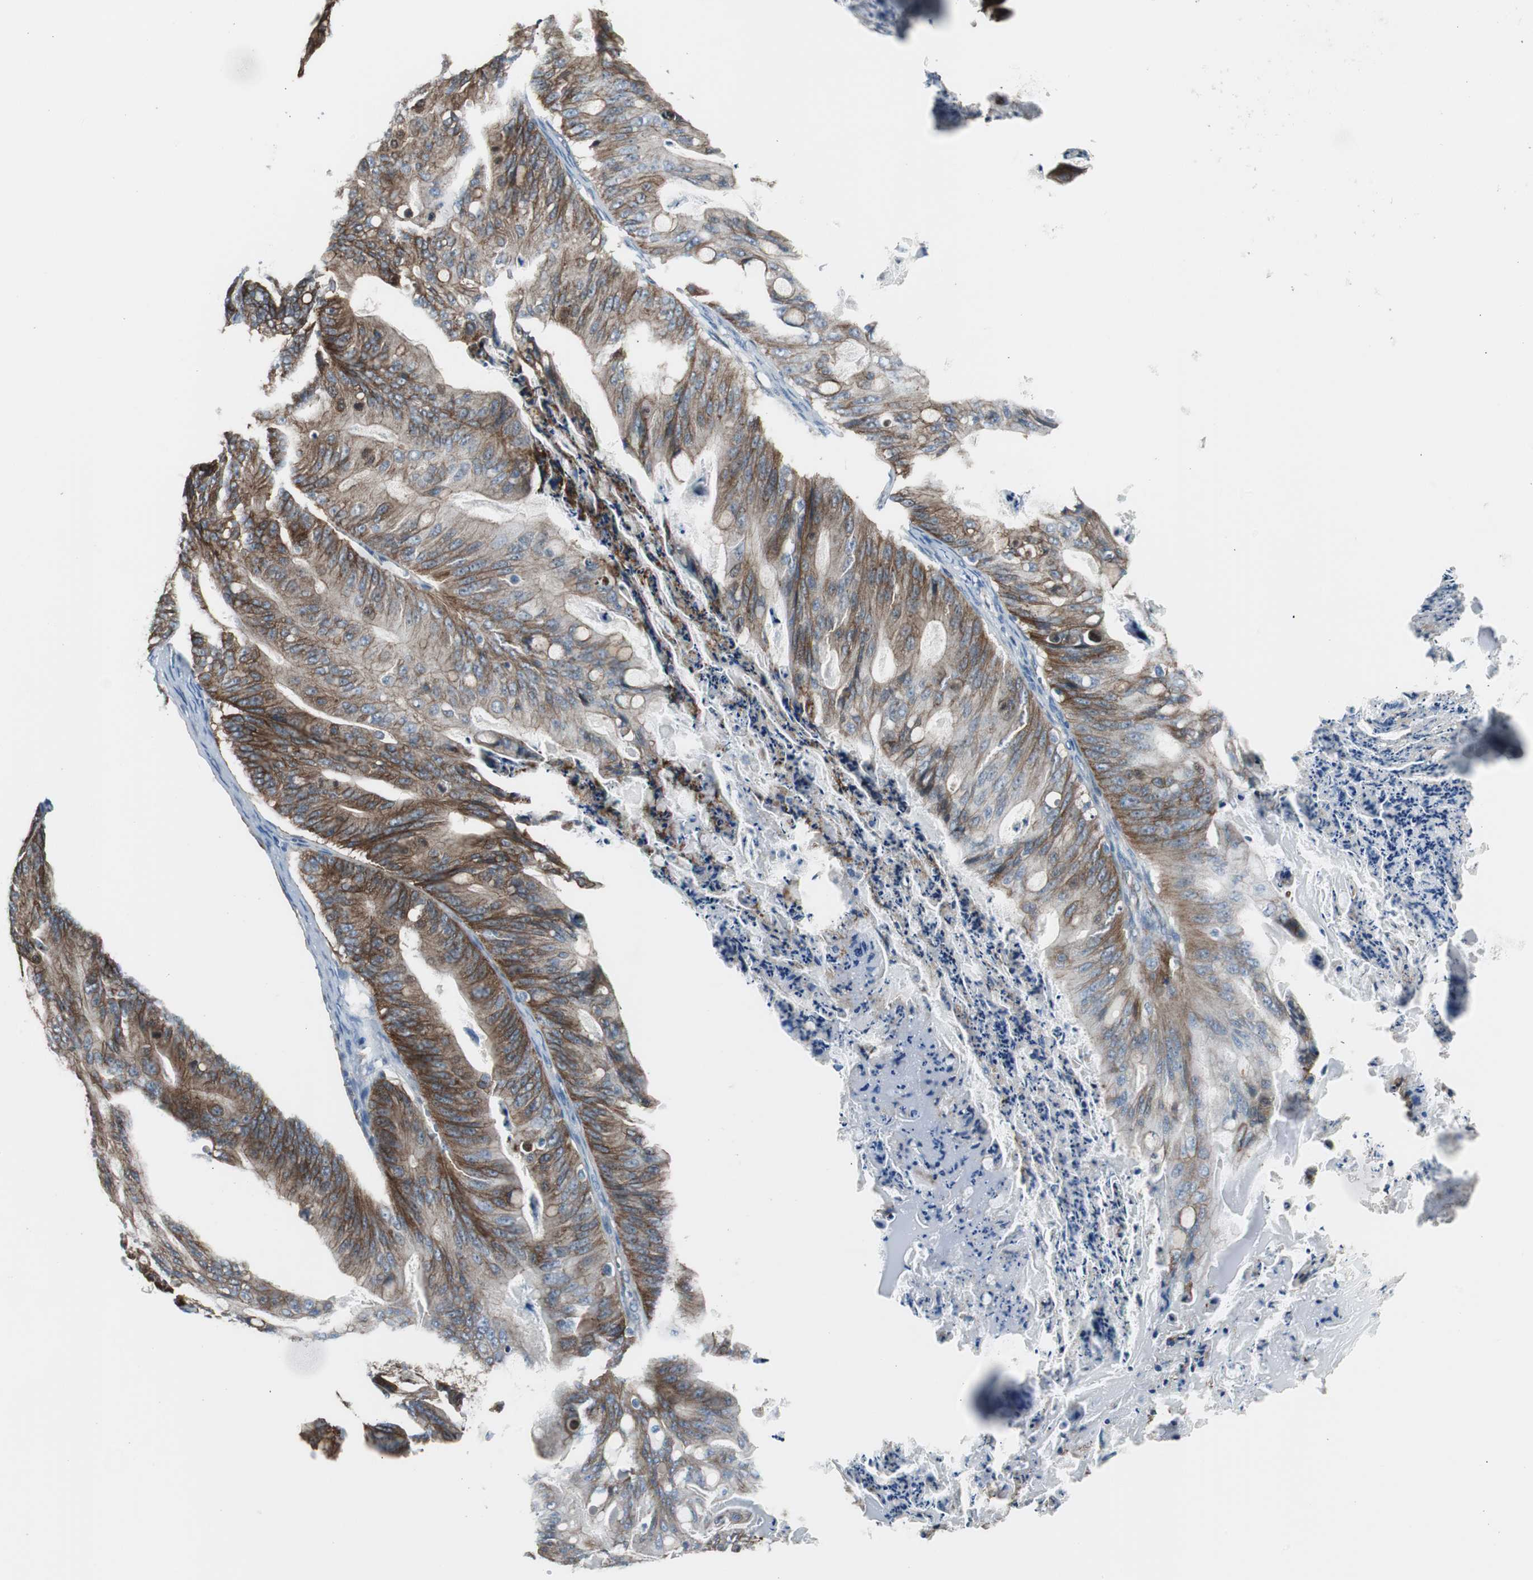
{"staining": {"intensity": "strong", "quantity": ">75%", "location": "cytoplasmic/membranous"}, "tissue": "ovarian cancer", "cell_type": "Tumor cells", "image_type": "cancer", "snomed": [{"axis": "morphology", "description": "Cystadenocarcinoma, mucinous, NOS"}, {"axis": "topography", "description": "Ovary"}], "caption": "Protein expression analysis of mucinous cystadenocarcinoma (ovarian) displays strong cytoplasmic/membranous staining in about >75% of tumor cells.", "gene": "STXBP4", "patient": {"sex": "female", "age": 36}}